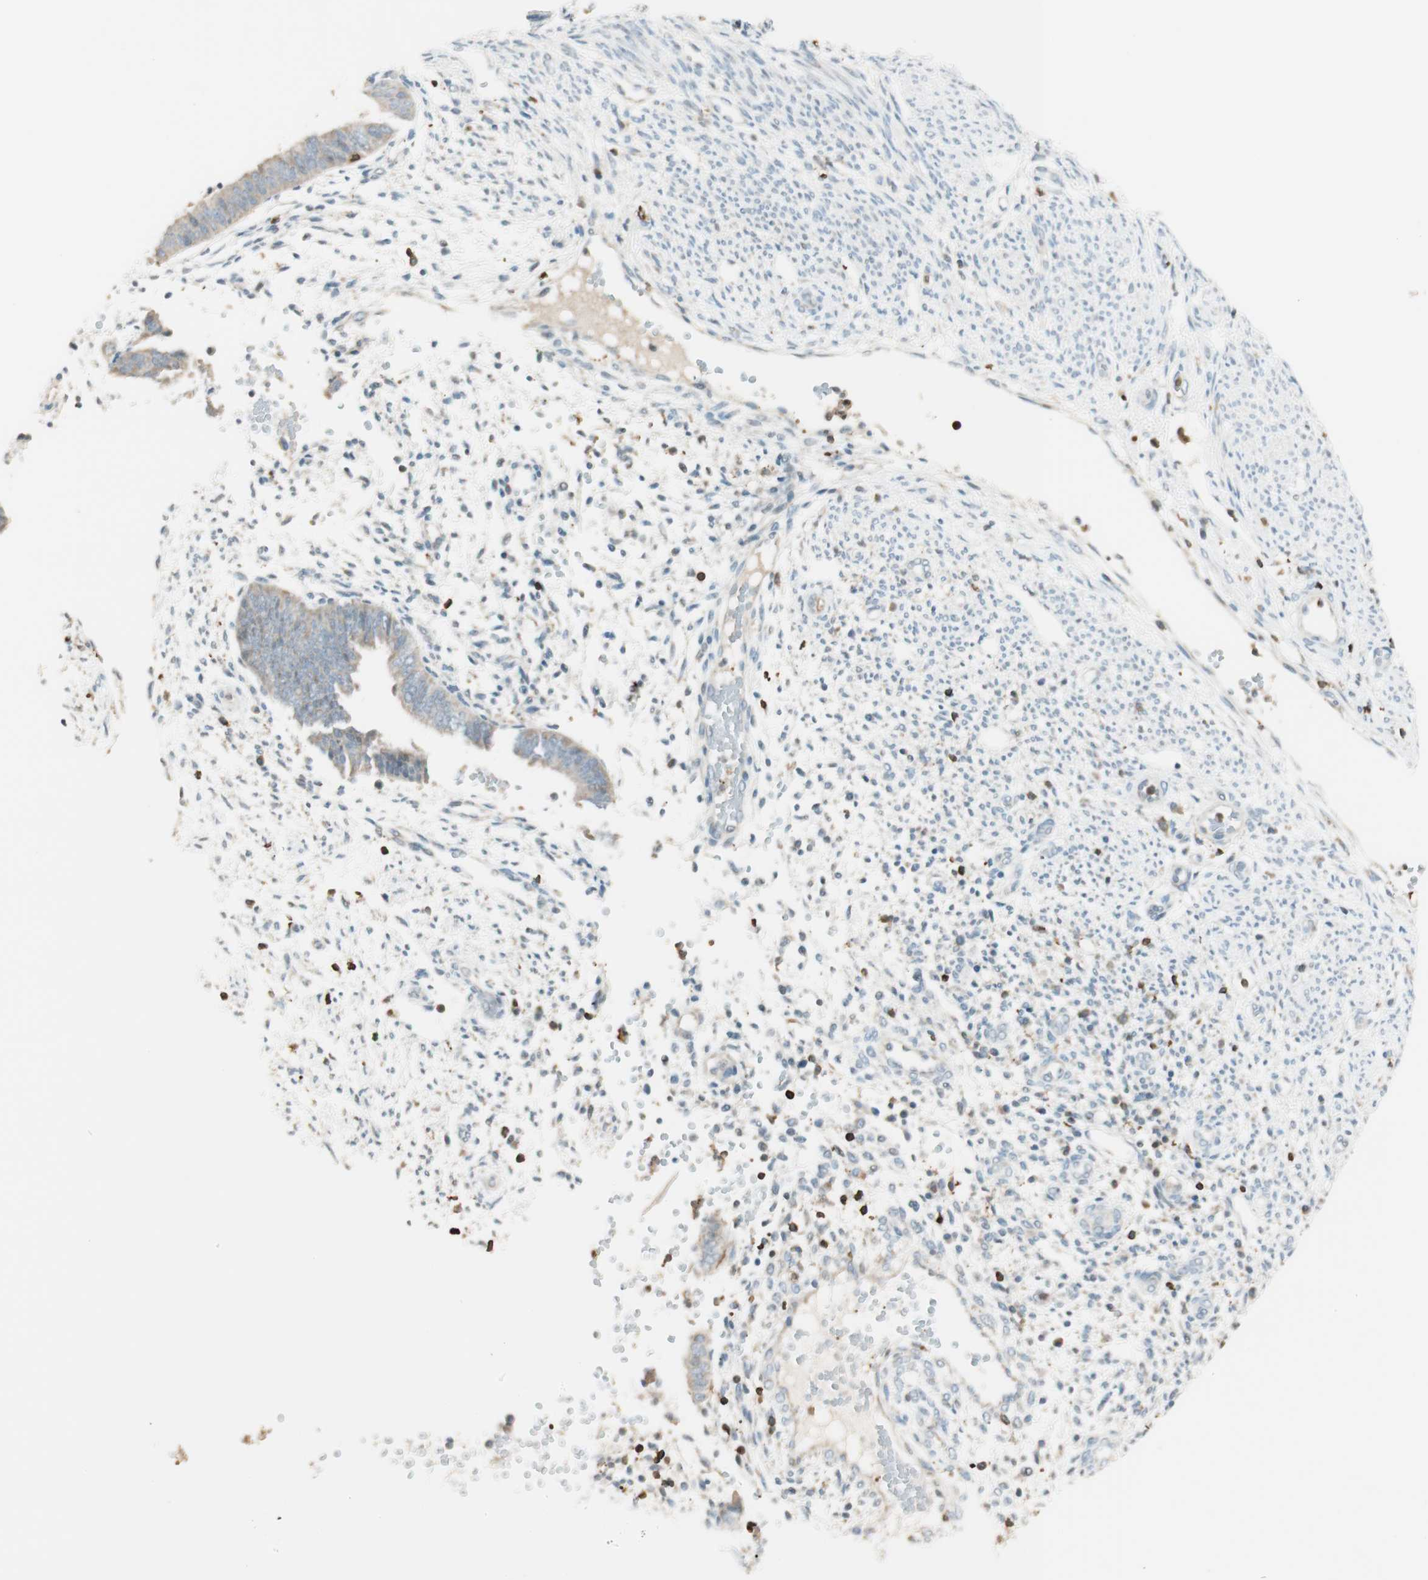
{"staining": {"intensity": "weak", "quantity": "25%-75%", "location": "cytoplasmic/membranous"}, "tissue": "endometrium", "cell_type": "Cells in endometrial stroma", "image_type": "normal", "snomed": [{"axis": "morphology", "description": "Normal tissue, NOS"}, {"axis": "topography", "description": "Endometrium"}], "caption": "Immunohistochemical staining of normal endometrium reveals 25%-75% levels of weak cytoplasmic/membranous protein expression in about 25%-75% of cells in endometrial stroma. (DAB IHC, brown staining for protein, blue staining for nuclei).", "gene": "HPGD", "patient": {"sex": "female", "age": 35}}